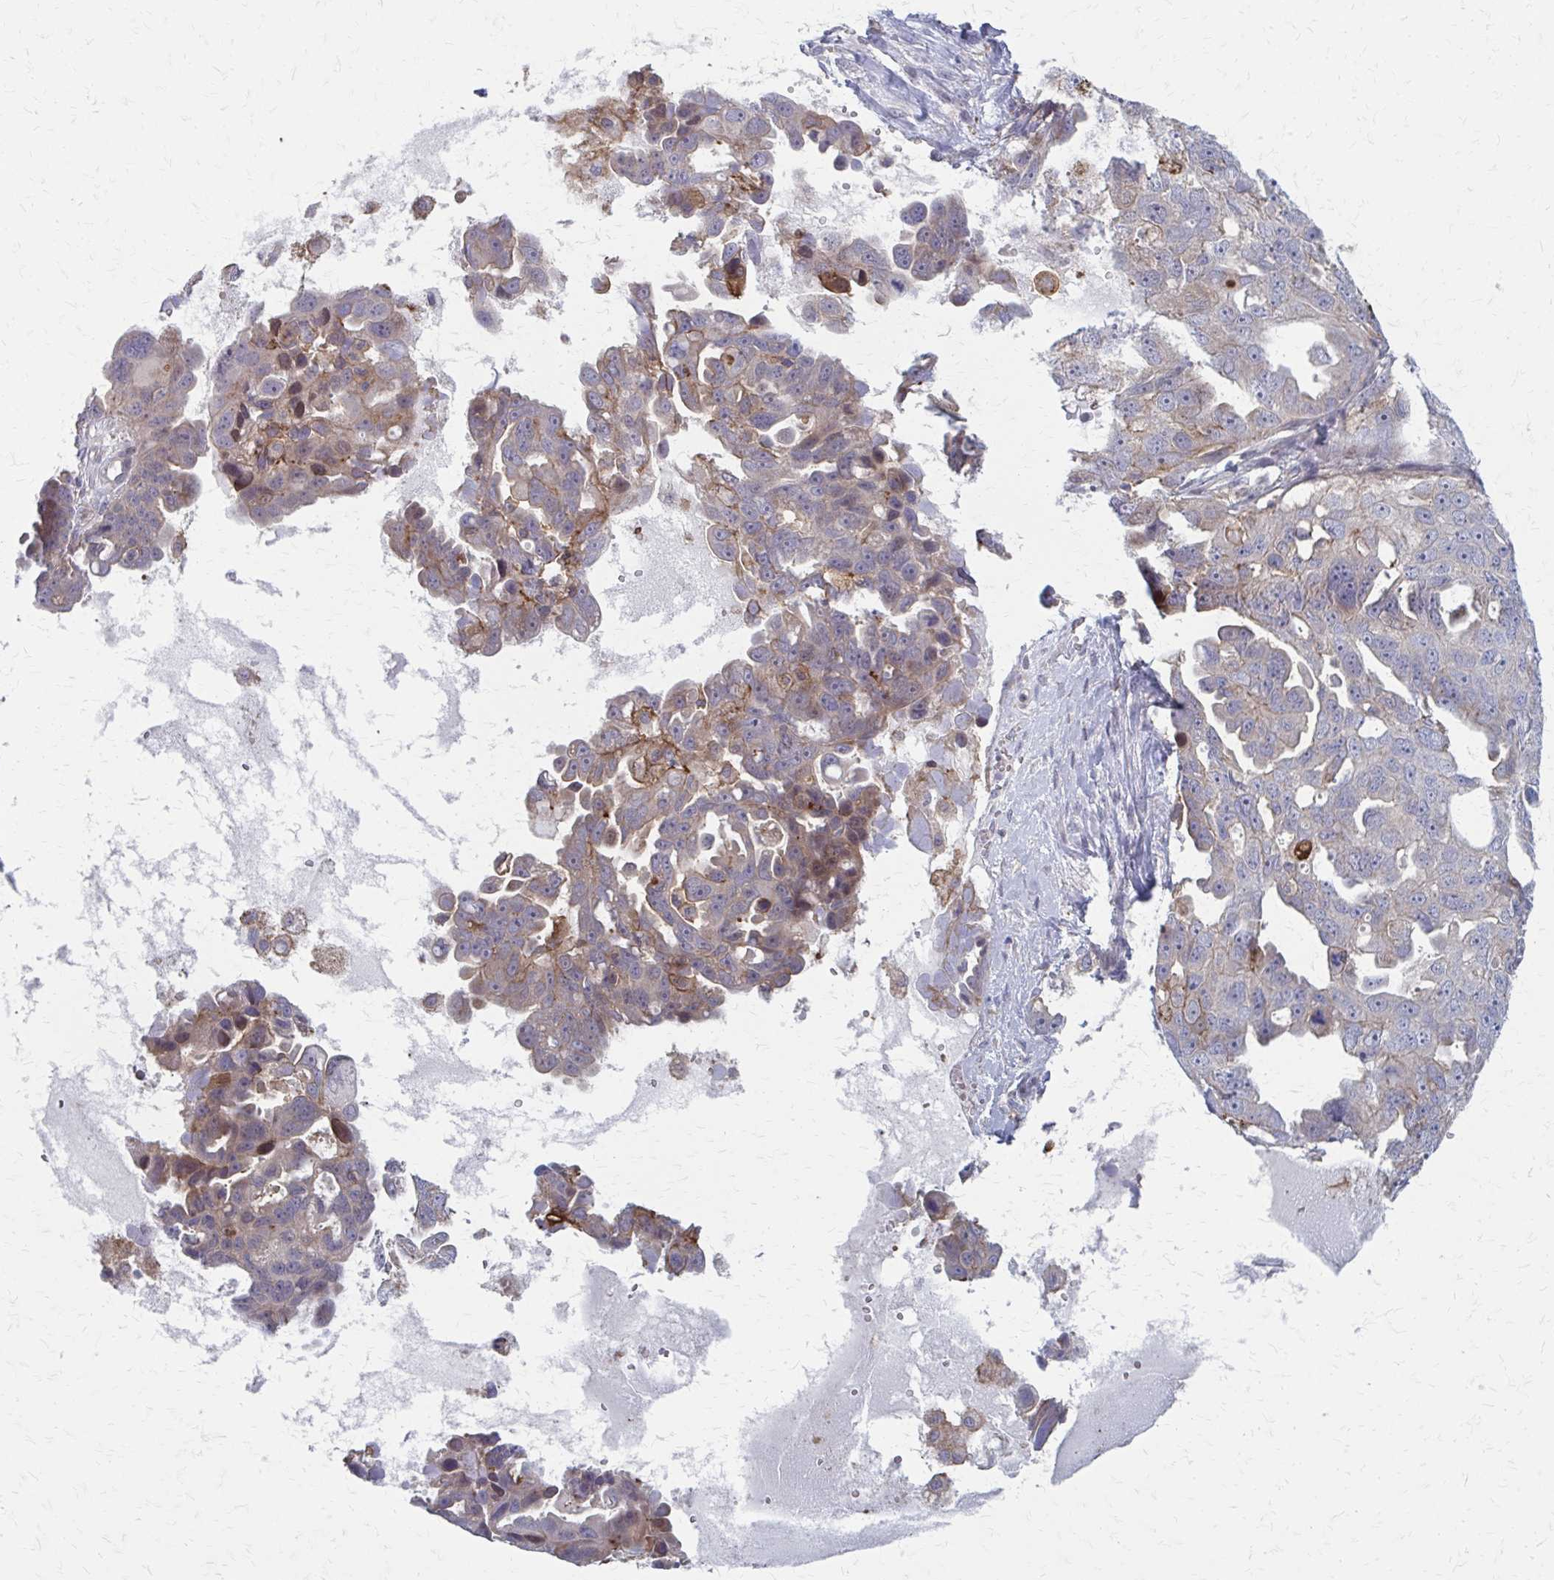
{"staining": {"intensity": "moderate", "quantity": "<25%", "location": "cytoplasmic/membranous"}, "tissue": "ovarian cancer", "cell_type": "Tumor cells", "image_type": "cancer", "snomed": [{"axis": "morphology", "description": "Carcinoma, endometroid"}, {"axis": "topography", "description": "Ovary"}], "caption": "Moderate cytoplasmic/membranous protein expression is appreciated in approximately <25% of tumor cells in ovarian cancer.", "gene": "MMP14", "patient": {"sex": "female", "age": 70}}